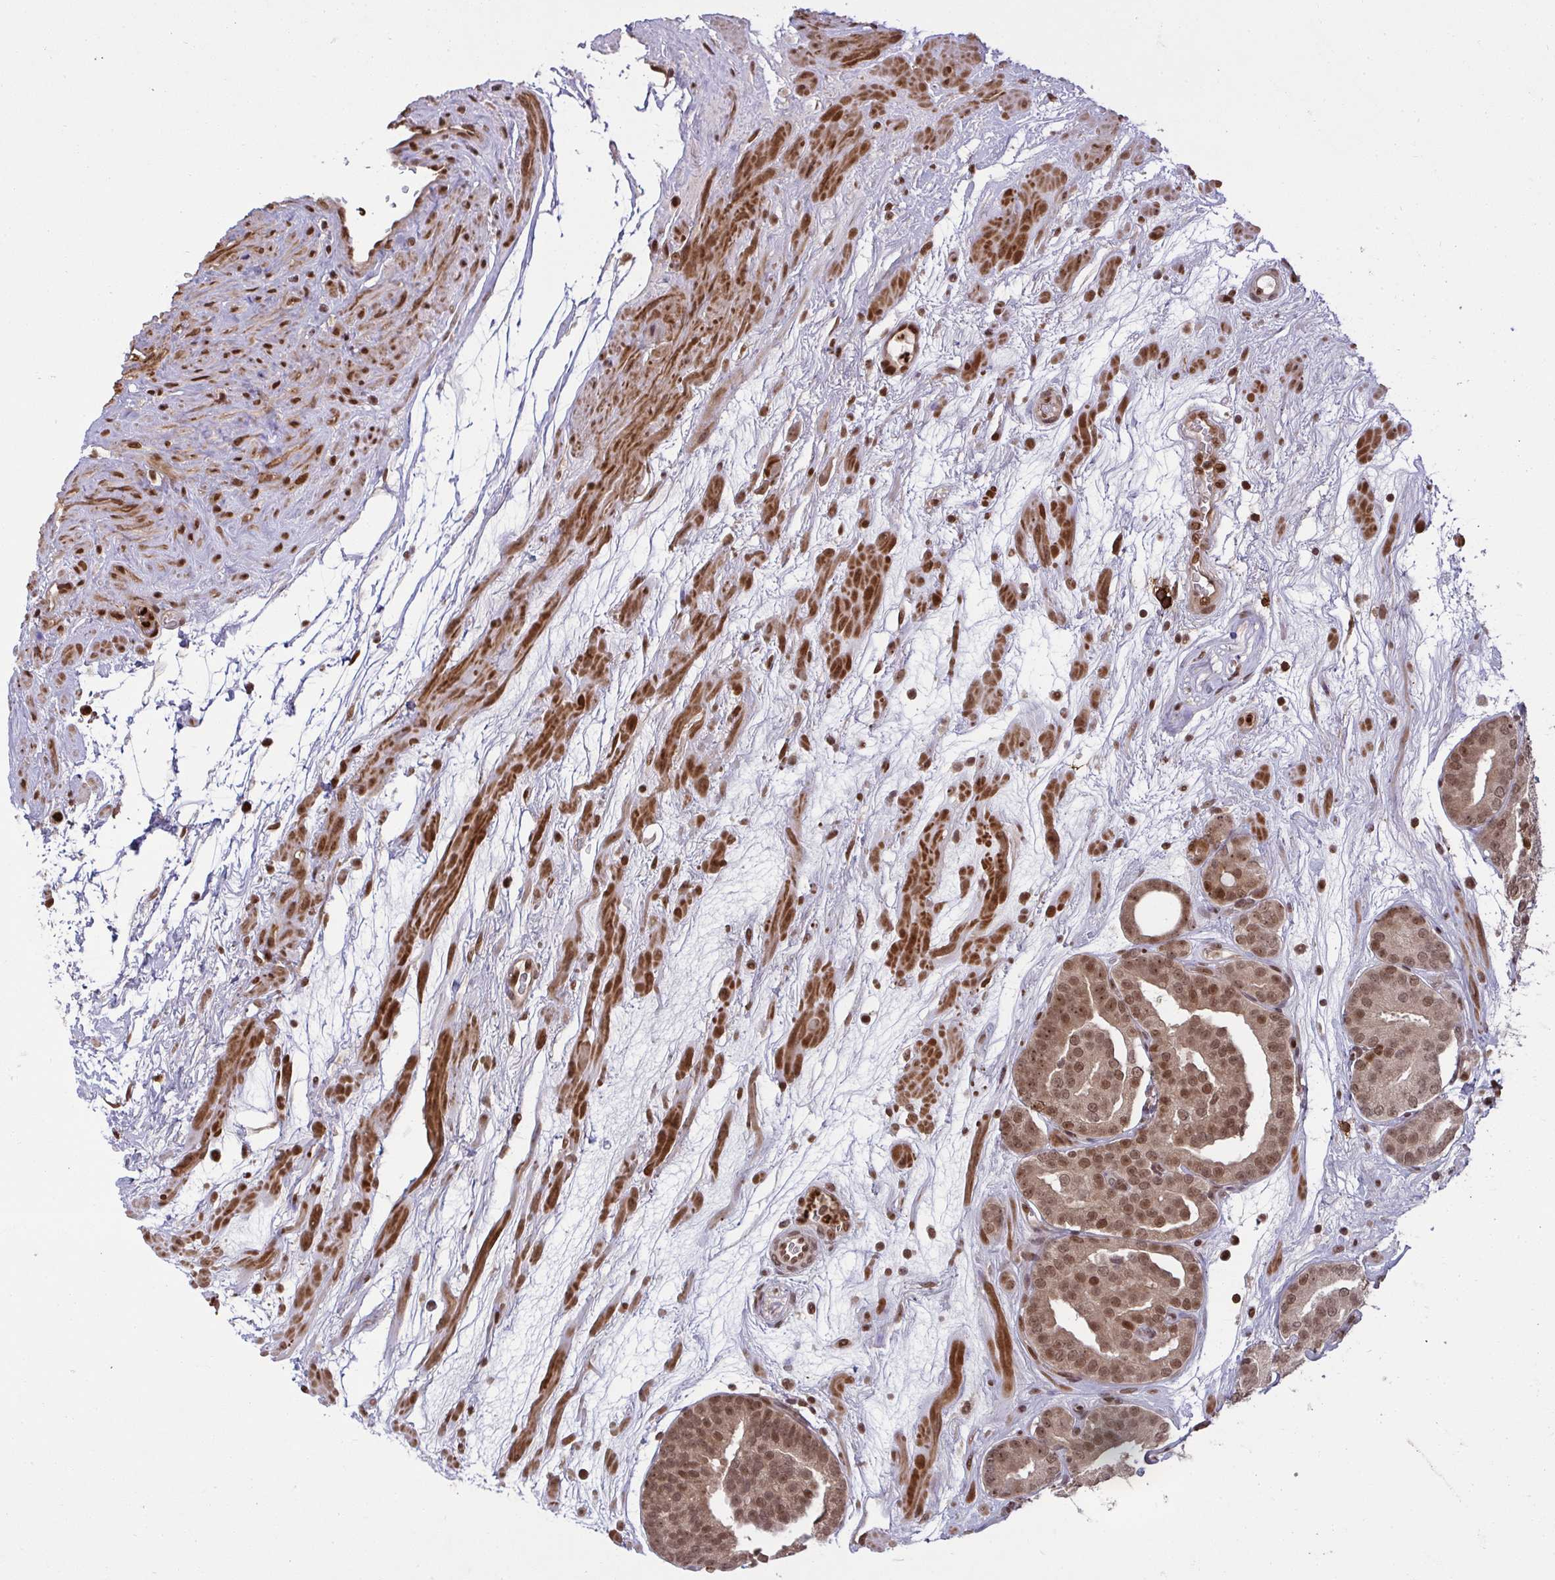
{"staining": {"intensity": "moderate", "quantity": ">75%", "location": "nuclear"}, "tissue": "prostate cancer", "cell_type": "Tumor cells", "image_type": "cancer", "snomed": [{"axis": "morphology", "description": "Adenocarcinoma, High grade"}, {"axis": "topography", "description": "Prostate"}], "caption": "Brown immunohistochemical staining in human adenocarcinoma (high-grade) (prostate) displays moderate nuclear staining in about >75% of tumor cells. The protein is stained brown, and the nuclei are stained in blue (DAB (3,3'-diaminobenzidine) IHC with brightfield microscopy, high magnification).", "gene": "UXT", "patient": {"sex": "male", "age": 66}}